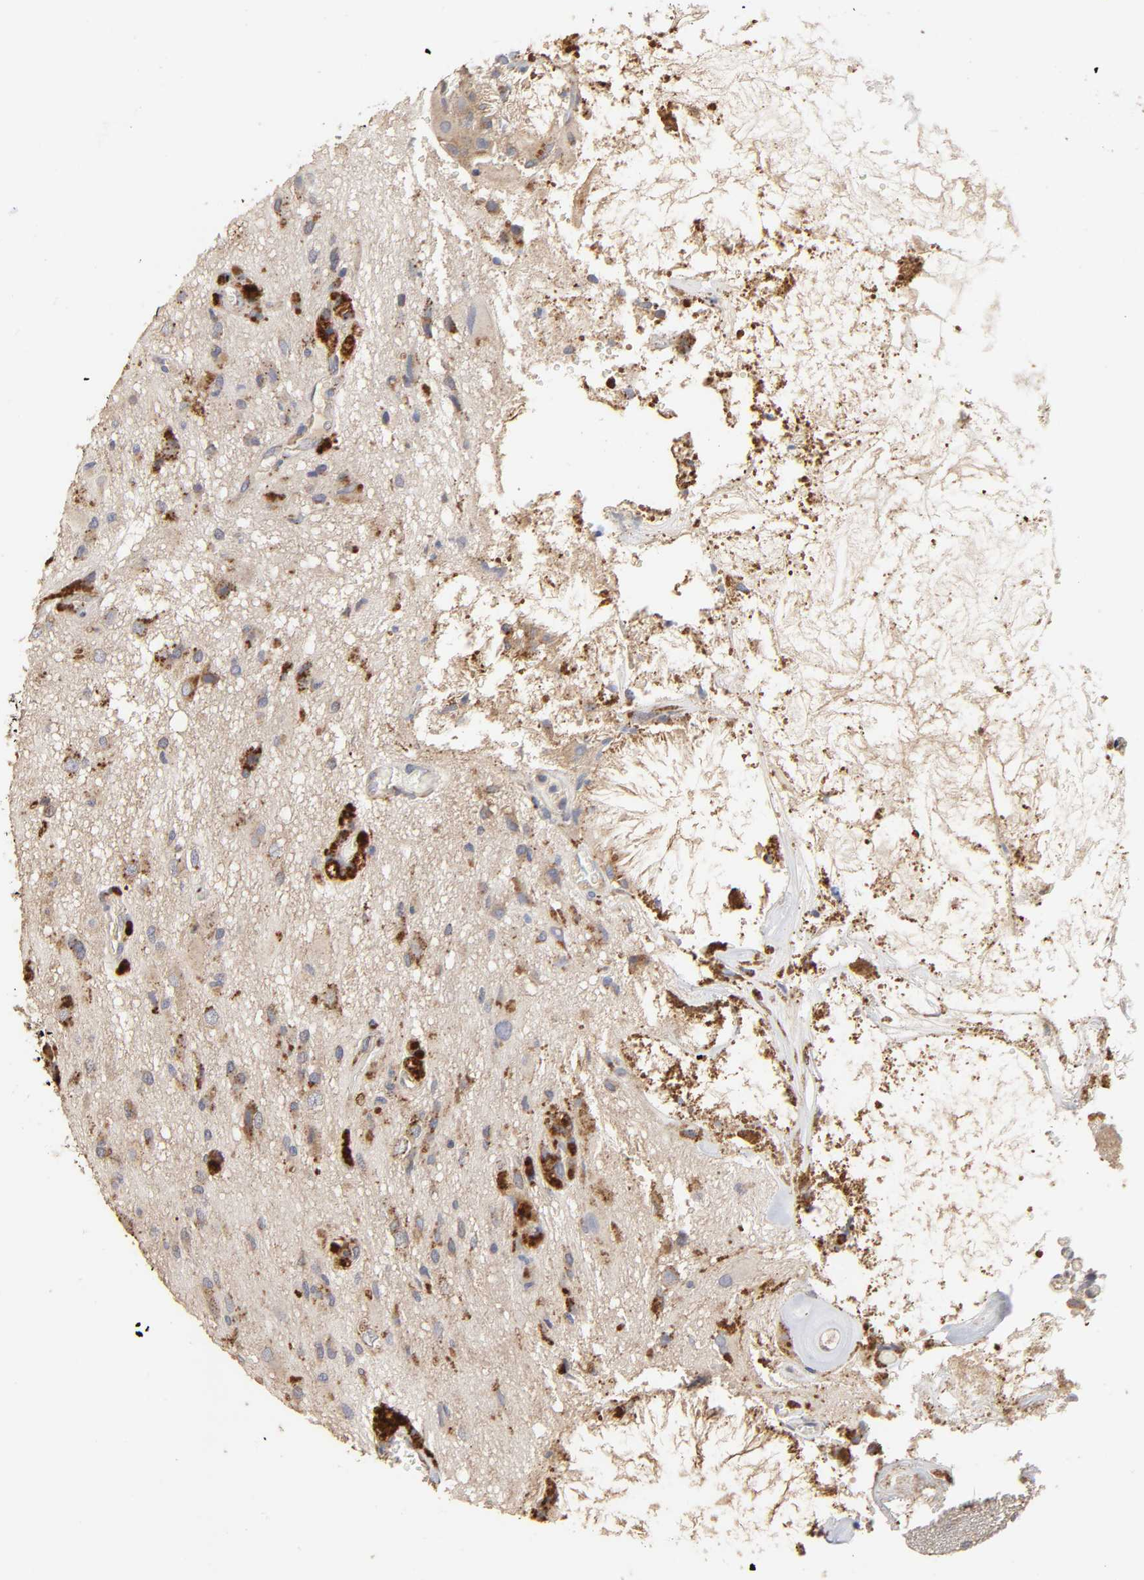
{"staining": {"intensity": "strong", "quantity": "25%-75%", "location": "cytoplasmic/membranous"}, "tissue": "glioma", "cell_type": "Tumor cells", "image_type": "cancer", "snomed": [{"axis": "morphology", "description": "Glioma, malignant, High grade"}, {"axis": "topography", "description": "Brain"}], "caption": "DAB (3,3'-diaminobenzidine) immunohistochemical staining of human malignant glioma (high-grade) shows strong cytoplasmic/membranous protein expression in about 25%-75% of tumor cells. (DAB (3,3'-diaminobenzidine) IHC, brown staining for protein, blue staining for nuclei).", "gene": "EIF4G2", "patient": {"sex": "male", "age": 47}}